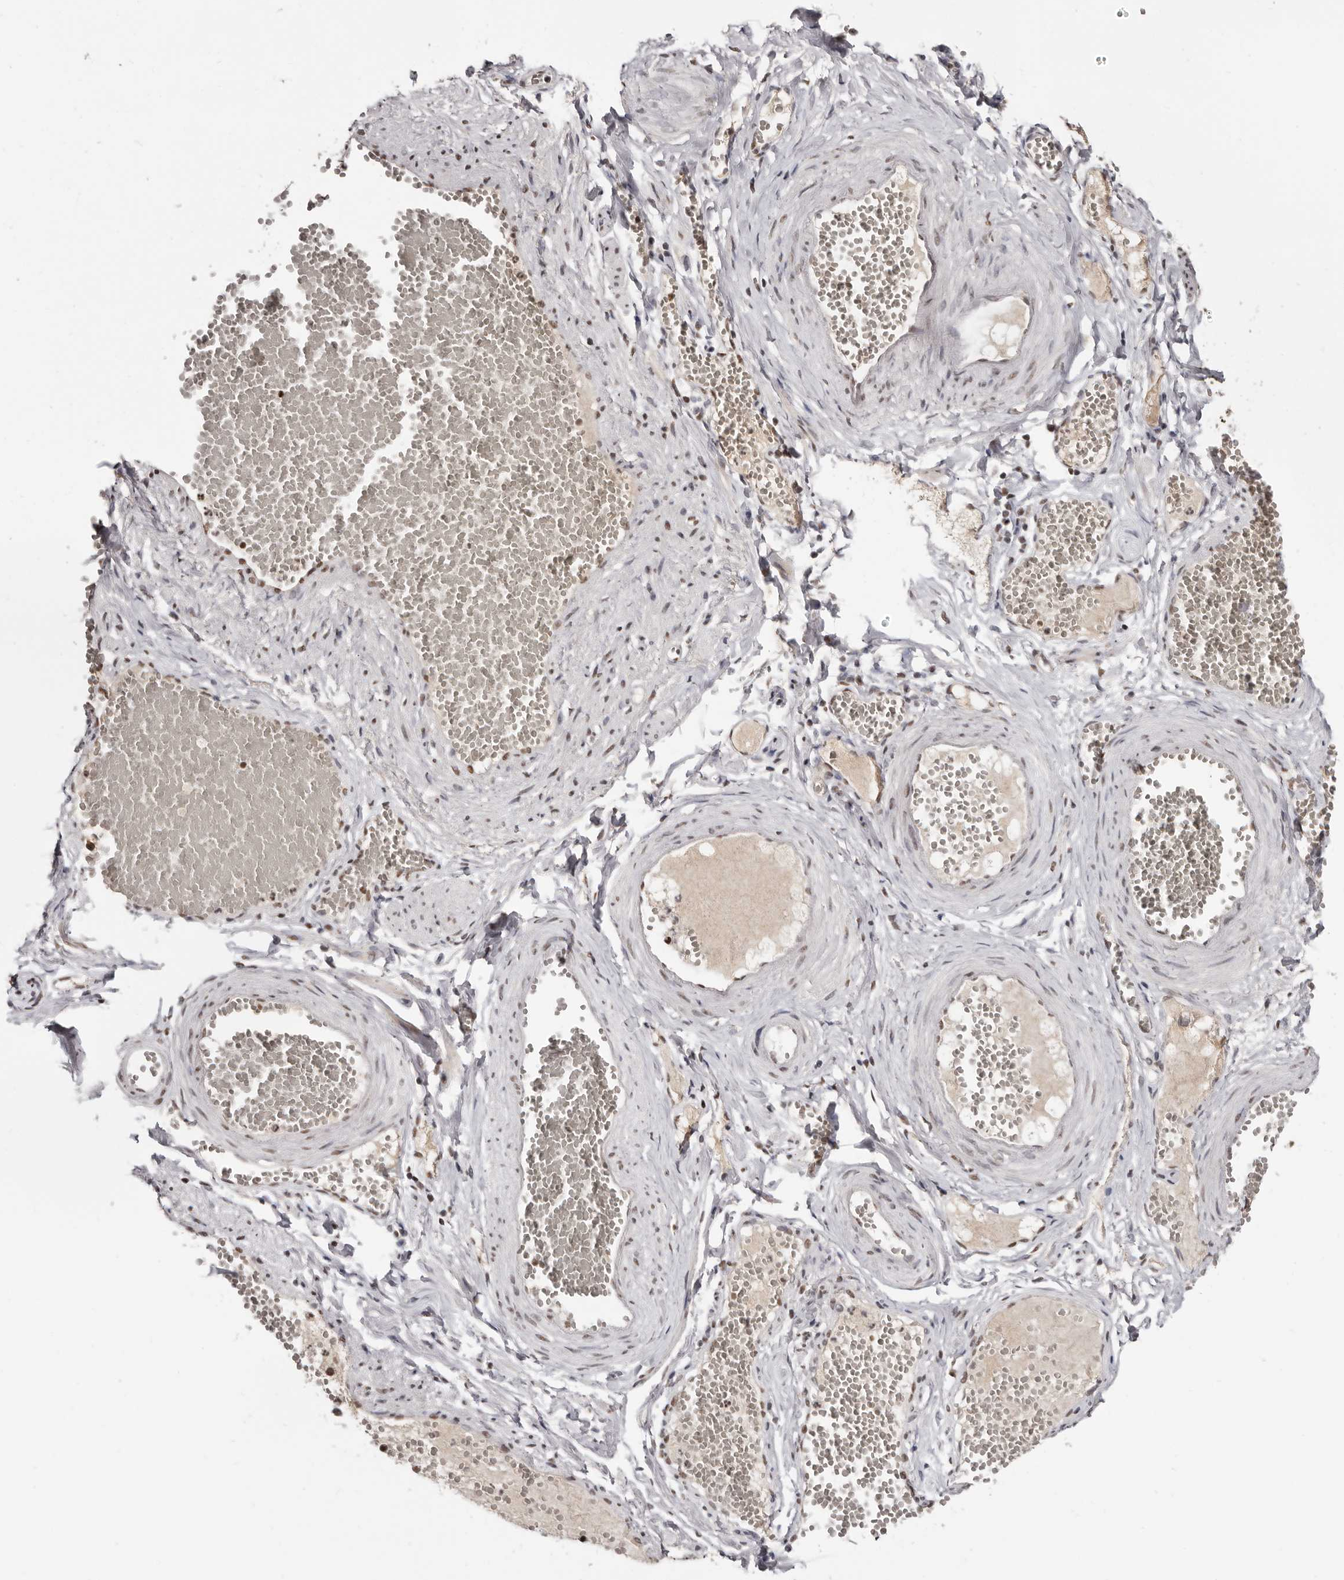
{"staining": {"intensity": "weak", "quantity": ">75%", "location": "nuclear"}, "tissue": "soft tissue", "cell_type": "Fibroblasts", "image_type": "normal", "snomed": [{"axis": "morphology", "description": "Normal tissue, NOS"}, {"axis": "topography", "description": "Smooth muscle"}, {"axis": "topography", "description": "Peripheral nerve tissue"}], "caption": "Immunohistochemistry of unremarkable human soft tissue shows low levels of weak nuclear positivity in approximately >75% of fibroblasts.", "gene": "SCAF4", "patient": {"sex": "female", "age": 39}}